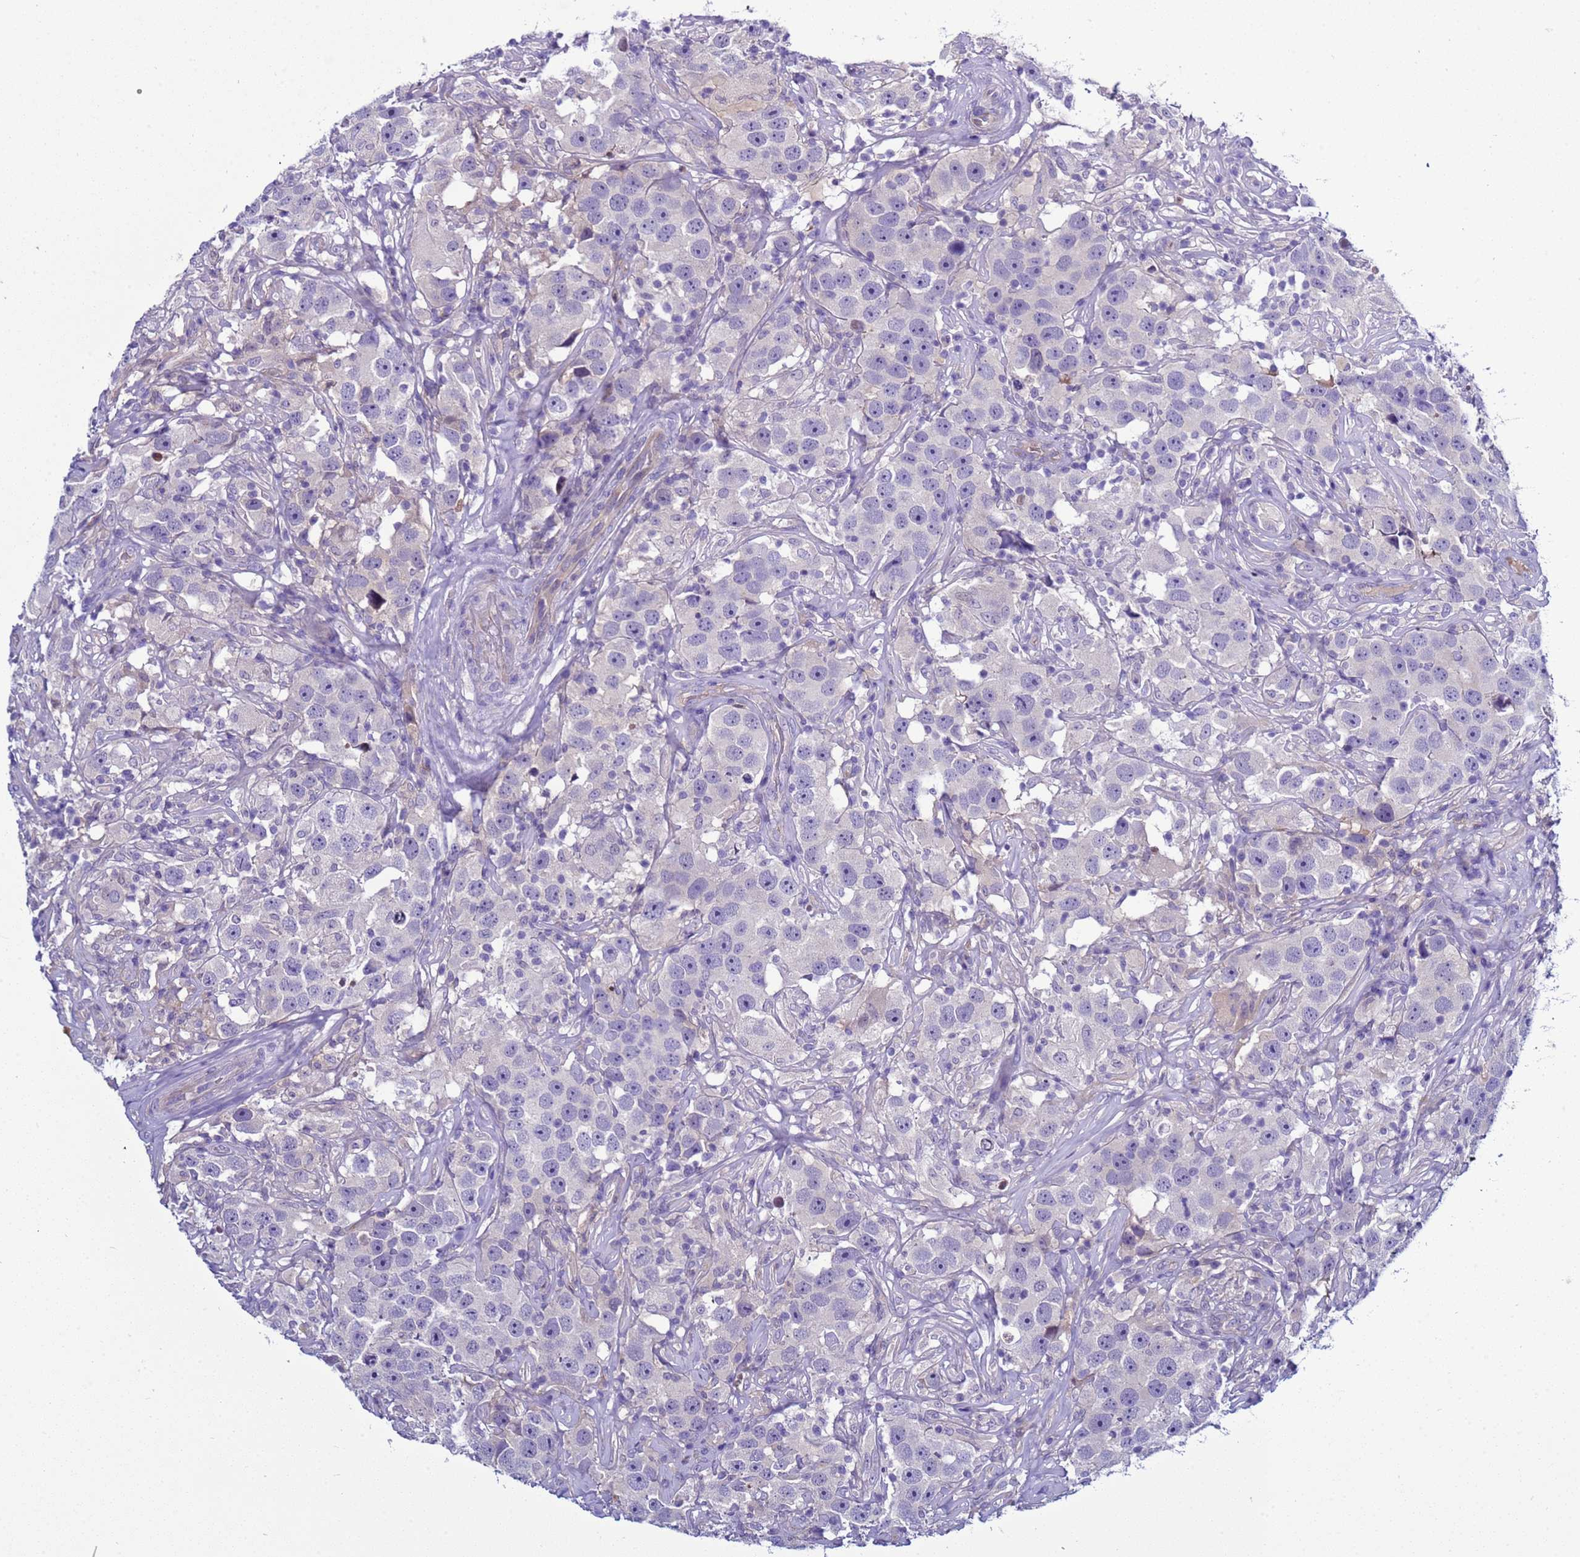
{"staining": {"intensity": "negative", "quantity": "none", "location": "none"}, "tissue": "testis cancer", "cell_type": "Tumor cells", "image_type": "cancer", "snomed": [{"axis": "morphology", "description": "Seminoma, NOS"}, {"axis": "topography", "description": "Testis"}], "caption": "DAB (3,3'-diaminobenzidine) immunohistochemical staining of testis cancer shows no significant positivity in tumor cells.", "gene": "NAT2", "patient": {"sex": "male", "age": 49}}